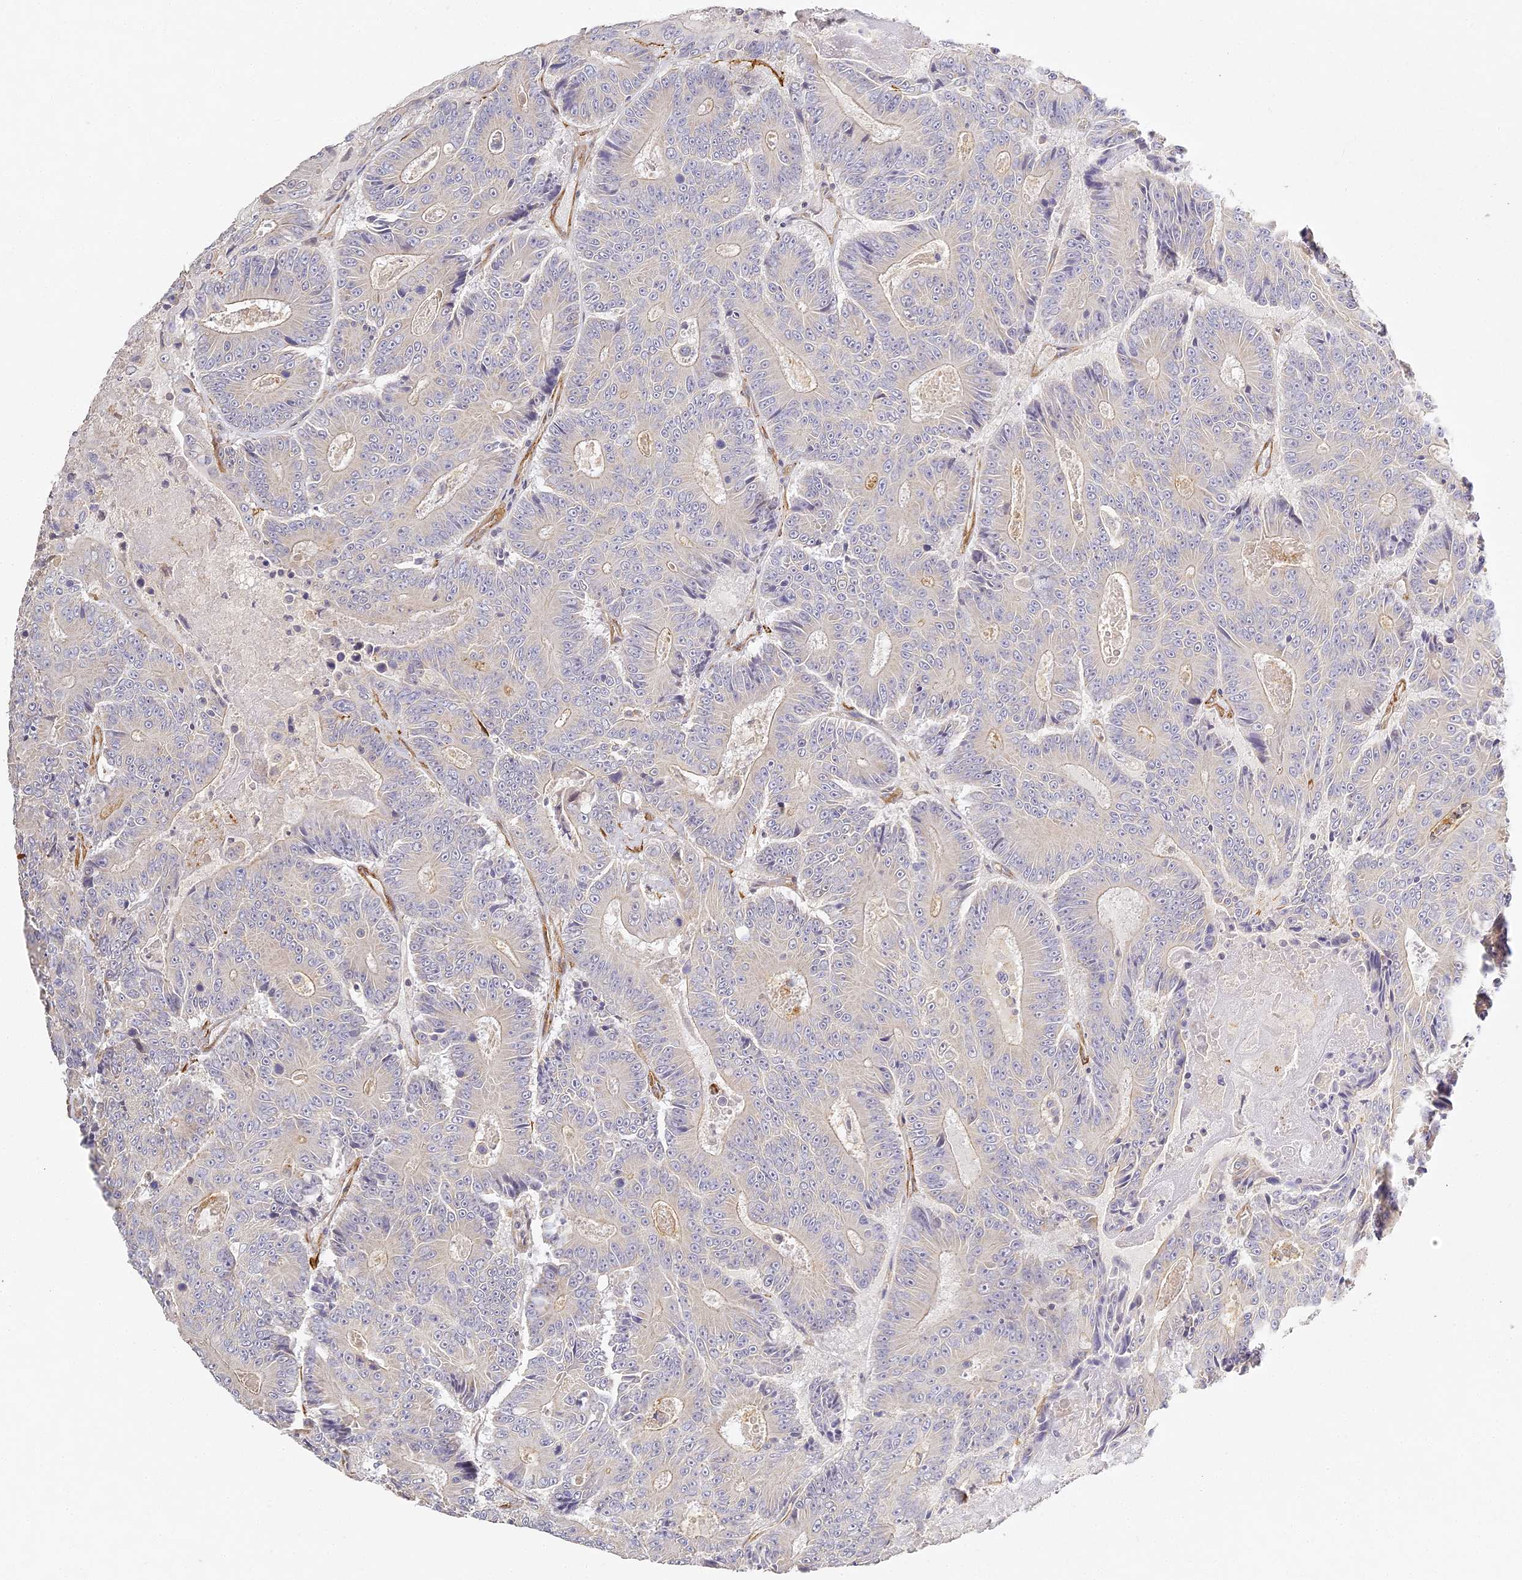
{"staining": {"intensity": "negative", "quantity": "none", "location": "none"}, "tissue": "colorectal cancer", "cell_type": "Tumor cells", "image_type": "cancer", "snomed": [{"axis": "morphology", "description": "Adenocarcinoma, NOS"}, {"axis": "topography", "description": "Colon"}], "caption": "Colorectal adenocarcinoma was stained to show a protein in brown. There is no significant positivity in tumor cells. (Brightfield microscopy of DAB immunohistochemistry at high magnification).", "gene": "MED28", "patient": {"sex": "male", "age": 83}}